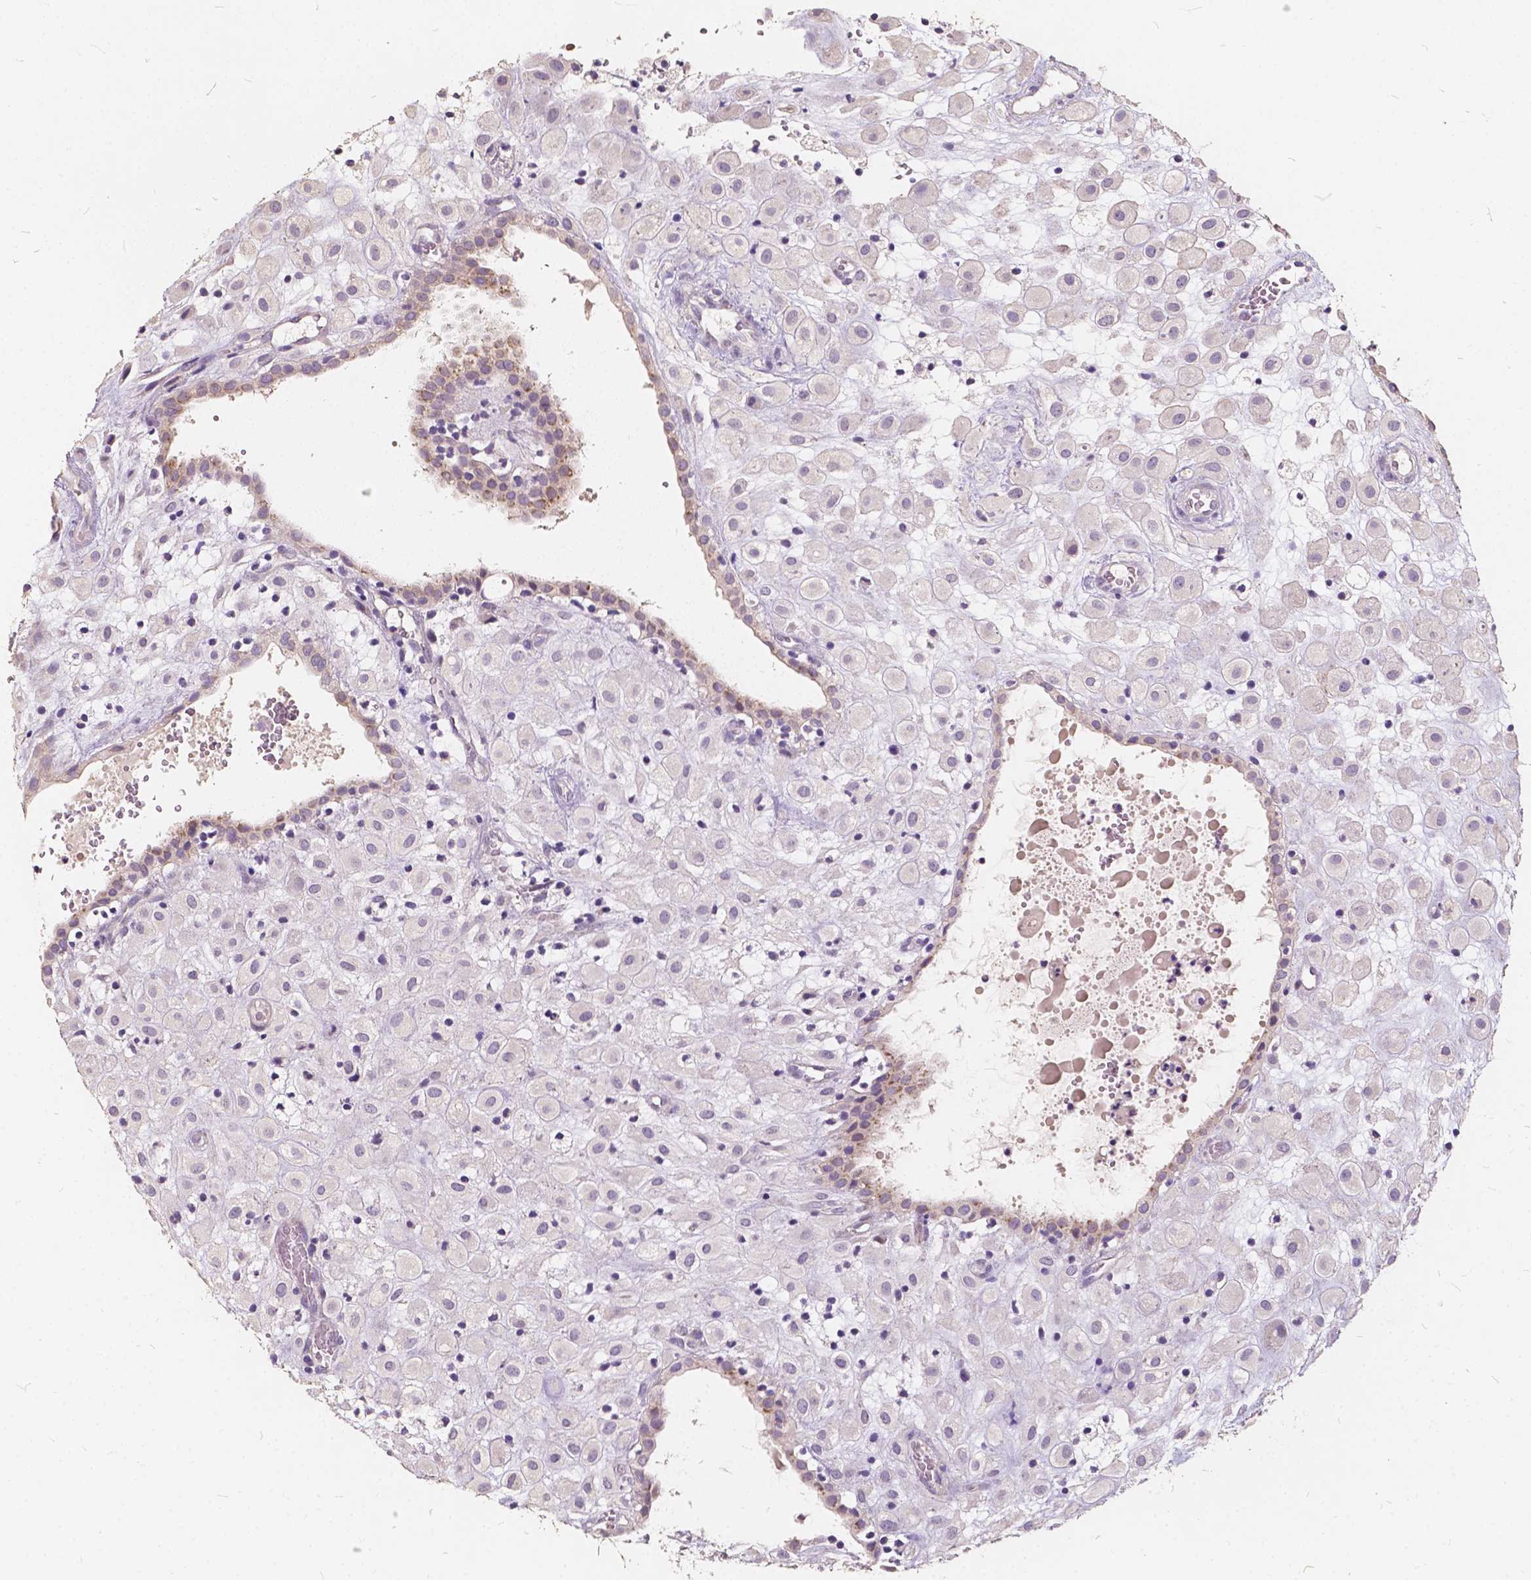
{"staining": {"intensity": "negative", "quantity": "none", "location": "none"}, "tissue": "placenta", "cell_type": "Decidual cells", "image_type": "normal", "snomed": [{"axis": "morphology", "description": "Normal tissue, NOS"}, {"axis": "topography", "description": "Placenta"}], "caption": "DAB (3,3'-diaminobenzidine) immunohistochemical staining of benign human placenta shows no significant staining in decidual cells. The staining was performed using DAB to visualize the protein expression in brown, while the nuclei were stained in blue with hematoxylin (Magnification: 20x).", "gene": "SLC7A8", "patient": {"sex": "female", "age": 24}}